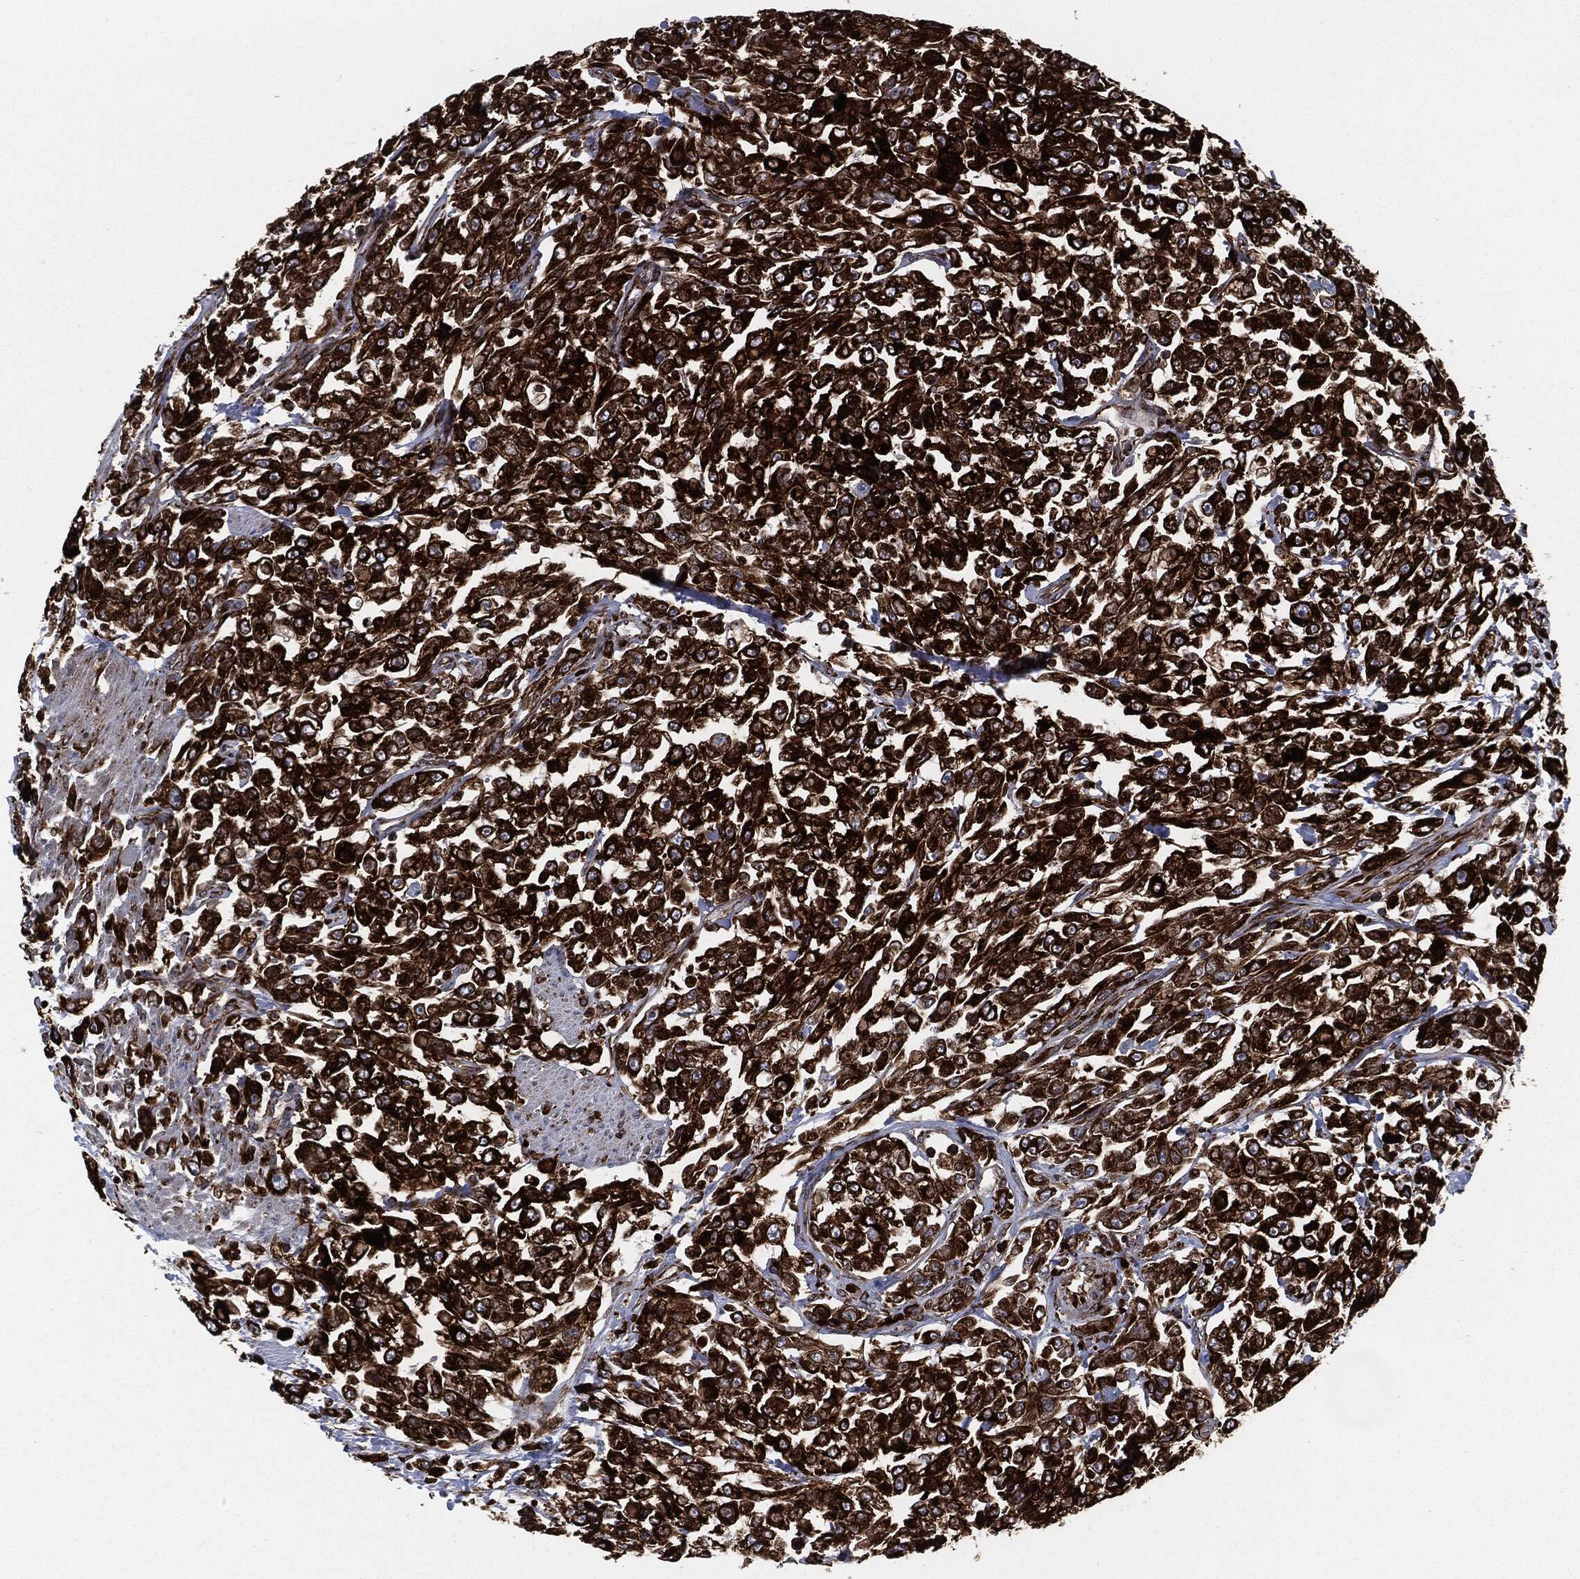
{"staining": {"intensity": "strong", "quantity": ">75%", "location": "cytoplasmic/membranous"}, "tissue": "urothelial cancer", "cell_type": "Tumor cells", "image_type": "cancer", "snomed": [{"axis": "morphology", "description": "Urothelial carcinoma, High grade"}, {"axis": "topography", "description": "Urinary bladder"}], "caption": "Urothelial carcinoma (high-grade) was stained to show a protein in brown. There is high levels of strong cytoplasmic/membranous expression in about >75% of tumor cells.", "gene": "CALR", "patient": {"sex": "male", "age": 46}}